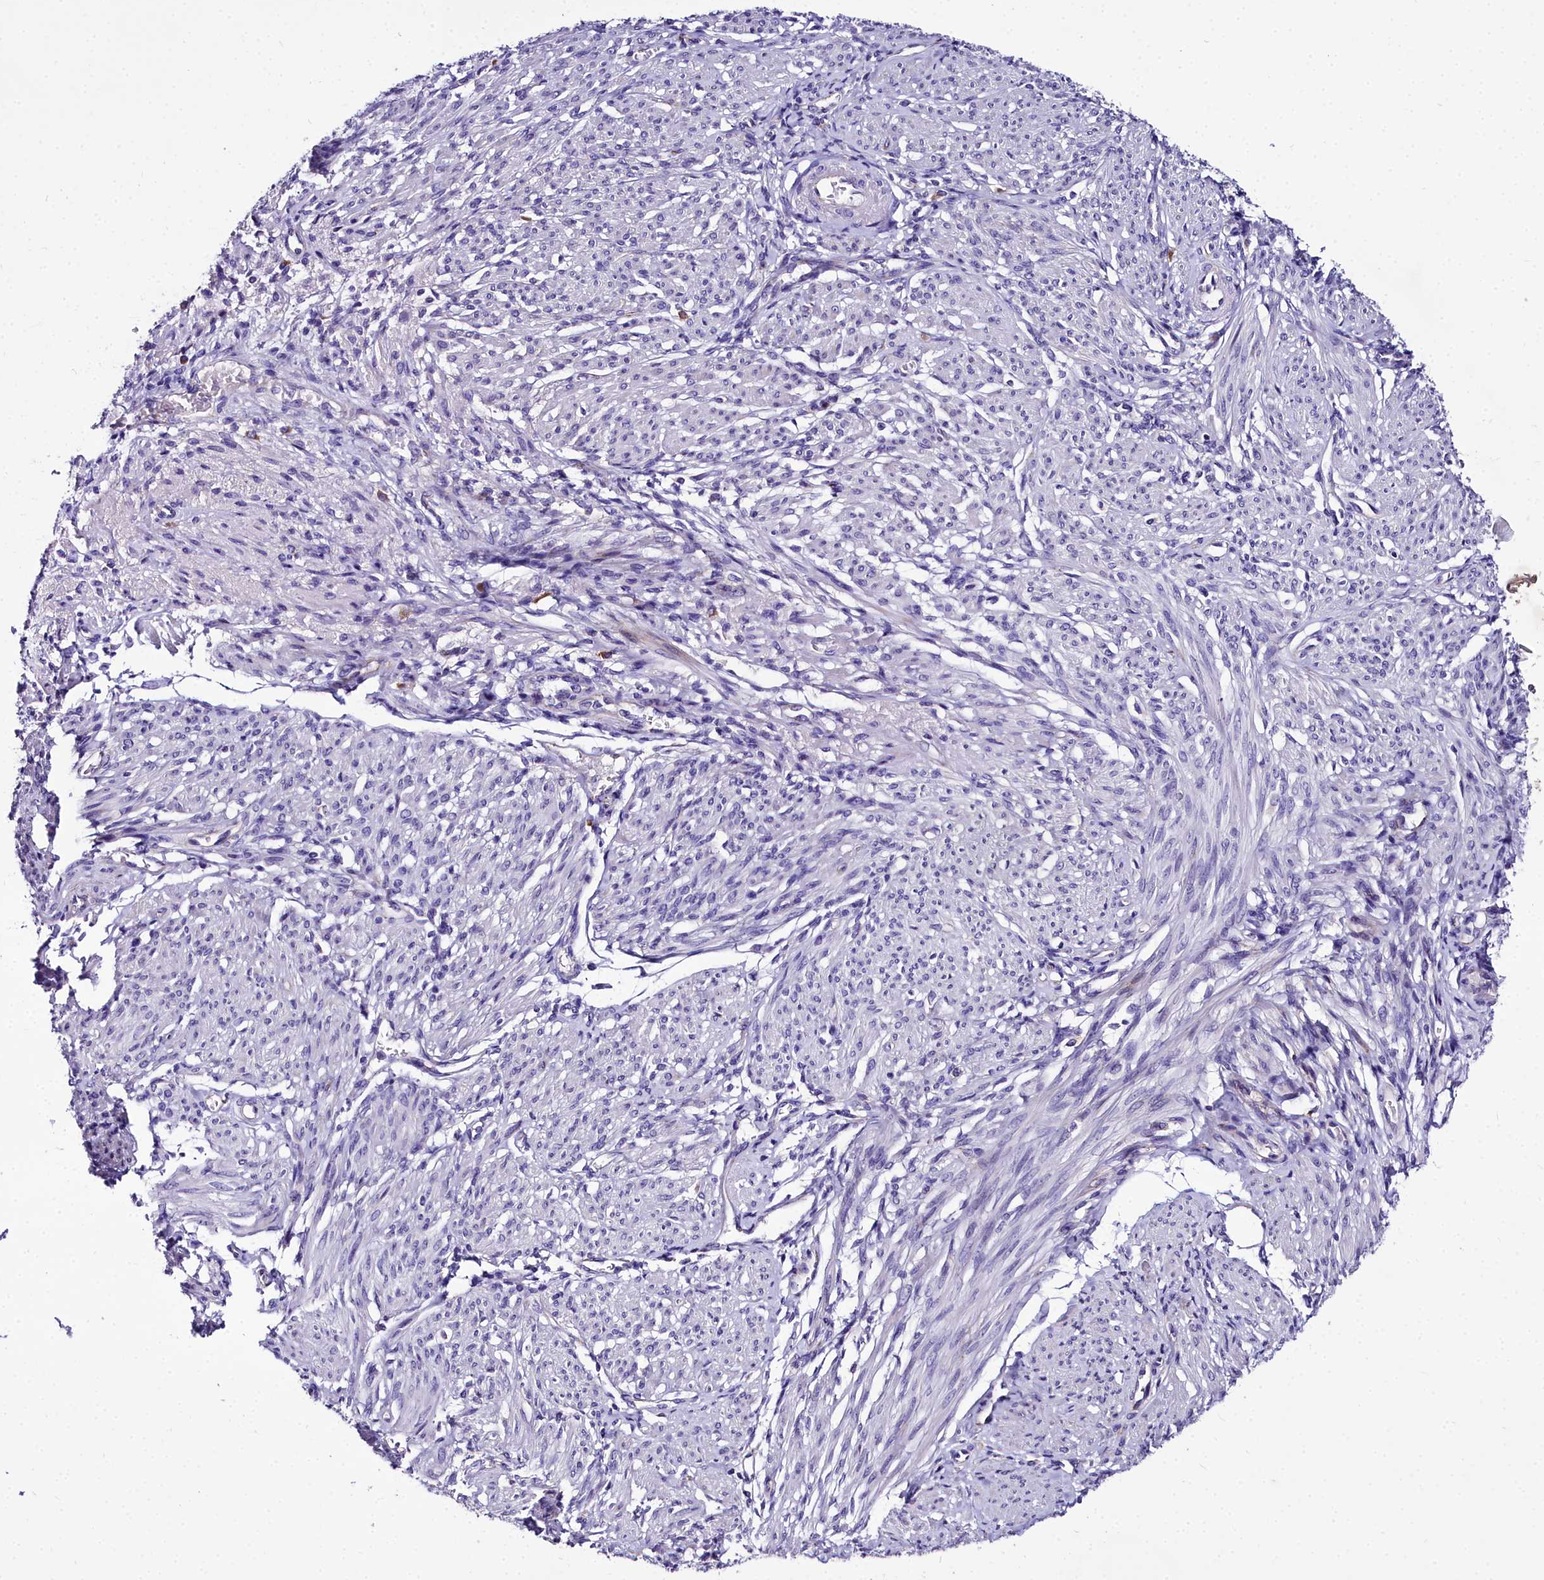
{"staining": {"intensity": "negative", "quantity": "none", "location": "none"}, "tissue": "smooth muscle", "cell_type": "Smooth muscle cells", "image_type": "normal", "snomed": [{"axis": "morphology", "description": "Normal tissue, NOS"}, {"axis": "topography", "description": "Smooth muscle"}], "caption": "Immunohistochemistry (IHC) image of unremarkable smooth muscle: smooth muscle stained with DAB reveals no significant protein staining in smooth muscle cells.", "gene": "MS4A18", "patient": {"sex": "female", "age": 39}}